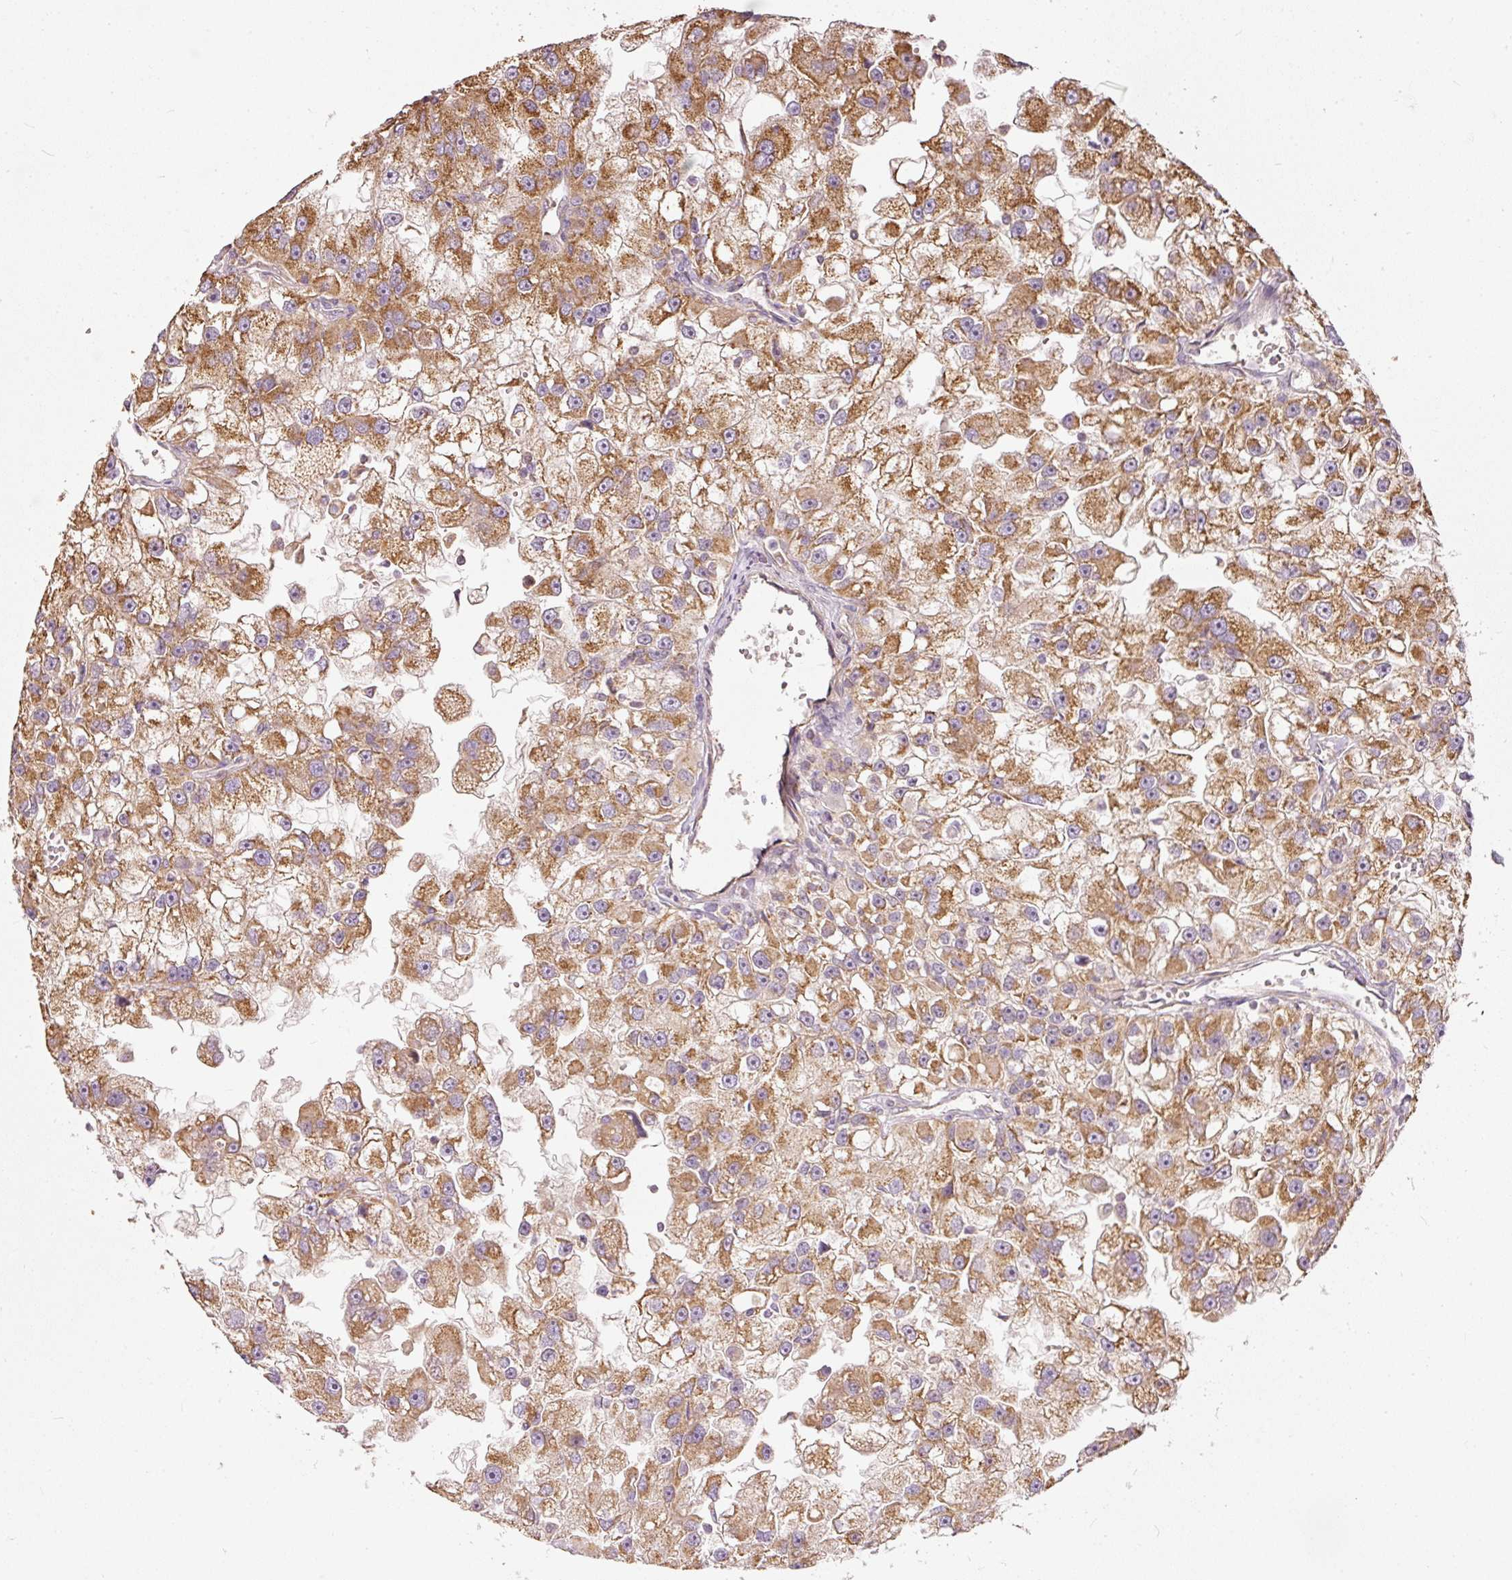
{"staining": {"intensity": "moderate", "quantity": ">75%", "location": "cytoplasmic/membranous"}, "tissue": "renal cancer", "cell_type": "Tumor cells", "image_type": "cancer", "snomed": [{"axis": "morphology", "description": "Adenocarcinoma, NOS"}, {"axis": "topography", "description": "Kidney"}], "caption": "The micrograph demonstrates staining of renal adenocarcinoma, revealing moderate cytoplasmic/membranous protein staining (brown color) within tumor cells.", "gene": "PSENEN", "patient": {"sex": "male", "age": 63}}